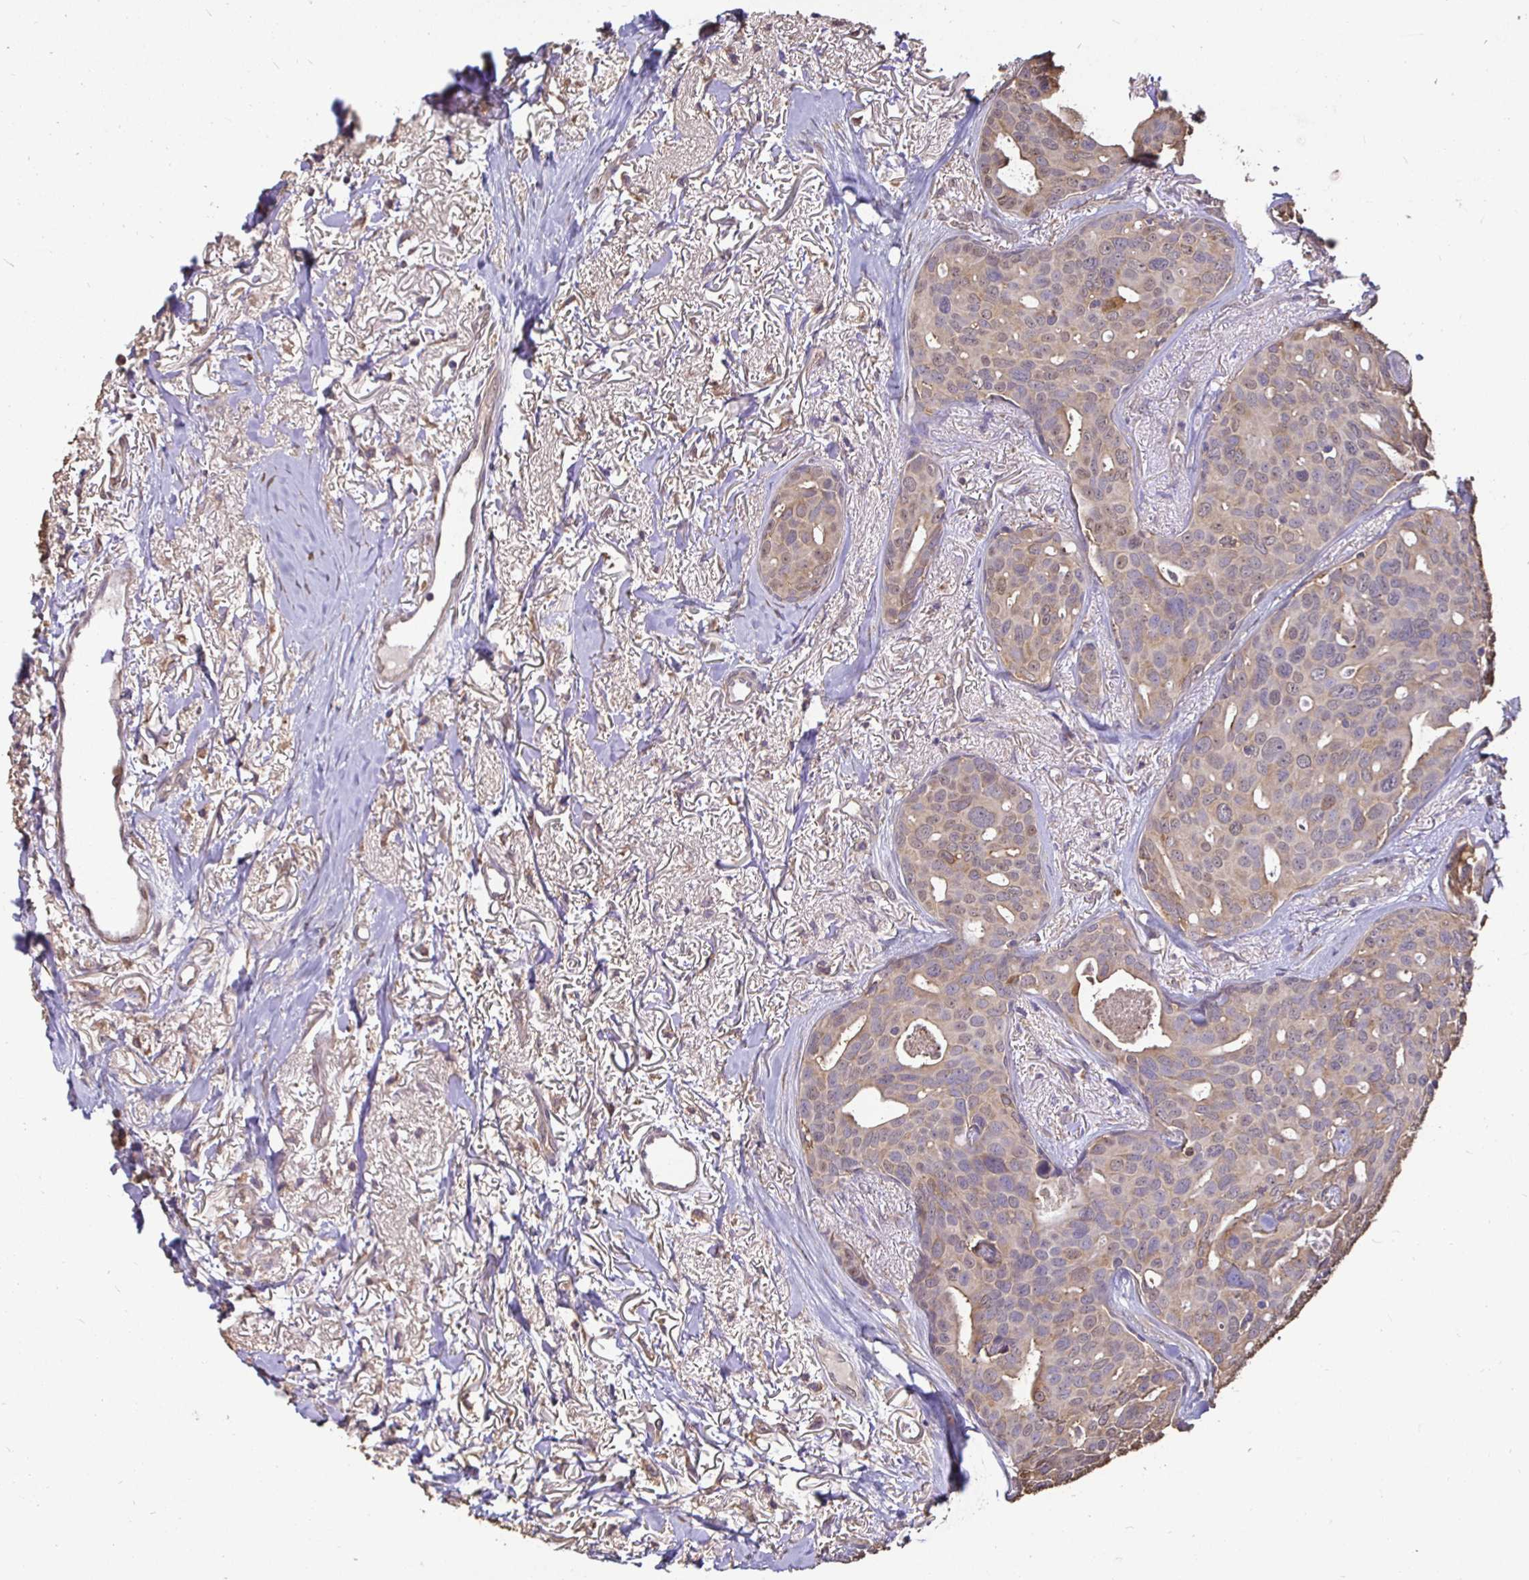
{"staining": {"intensity": "weak", "quantity": "<25%", "location": "cytoplasmic/membranous"}, "tissue": "breast cancer", "cell_type": "Tumor cells", "image_type": "cancer", "snomed": [{"axis": "morphology", "description": "Duct carcinoma"}, {"axis": "topography", "description": "Breast"}], "caption": "Breast infiltrating ductal carcinoma was stained to show a protein in brown. There is no significant positivity in tumor cells.", "gene": "MAPK8IP3", "patient": {"sex": "female", "age": 54}}